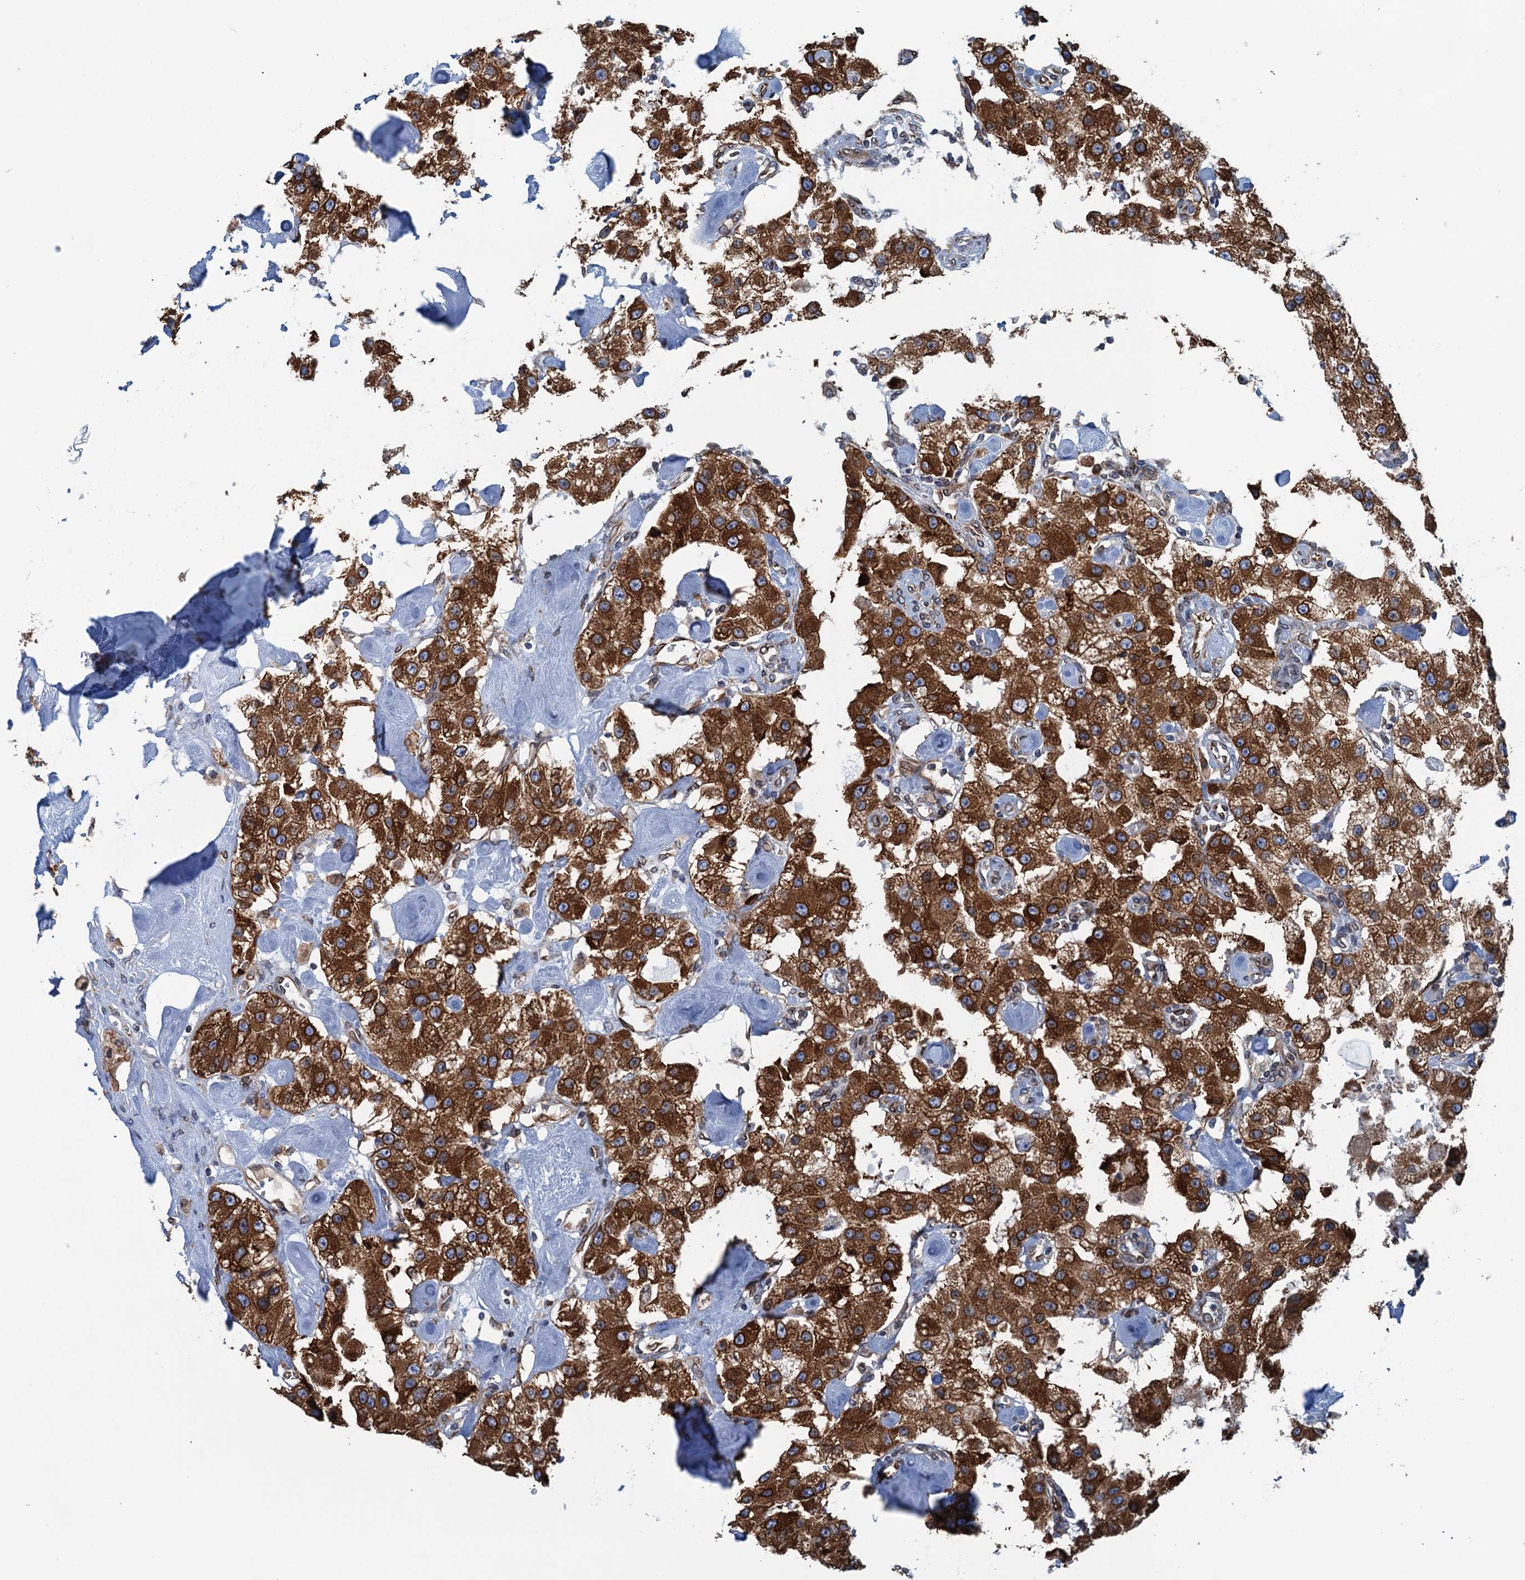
{"staining": {"intensity": "strong", "quantity": ">75%", "location": "cytoplasmic/membranous"}, "tissue": "carcinoid", "cell_type": "Tumor cells", "image_type": "cancer", "snomed": [{"axis": "morphology", "description": "Carcinoid, malignant, NOS"}, {"axis": "topography", "description": "Pancreas"}], "caption": "Carcinoid (malignant) stained with a protein marker exhibits strong staining in tumor cells.", "gene": "TMEM205", "patient": {"sex": "male", "age": 41}}